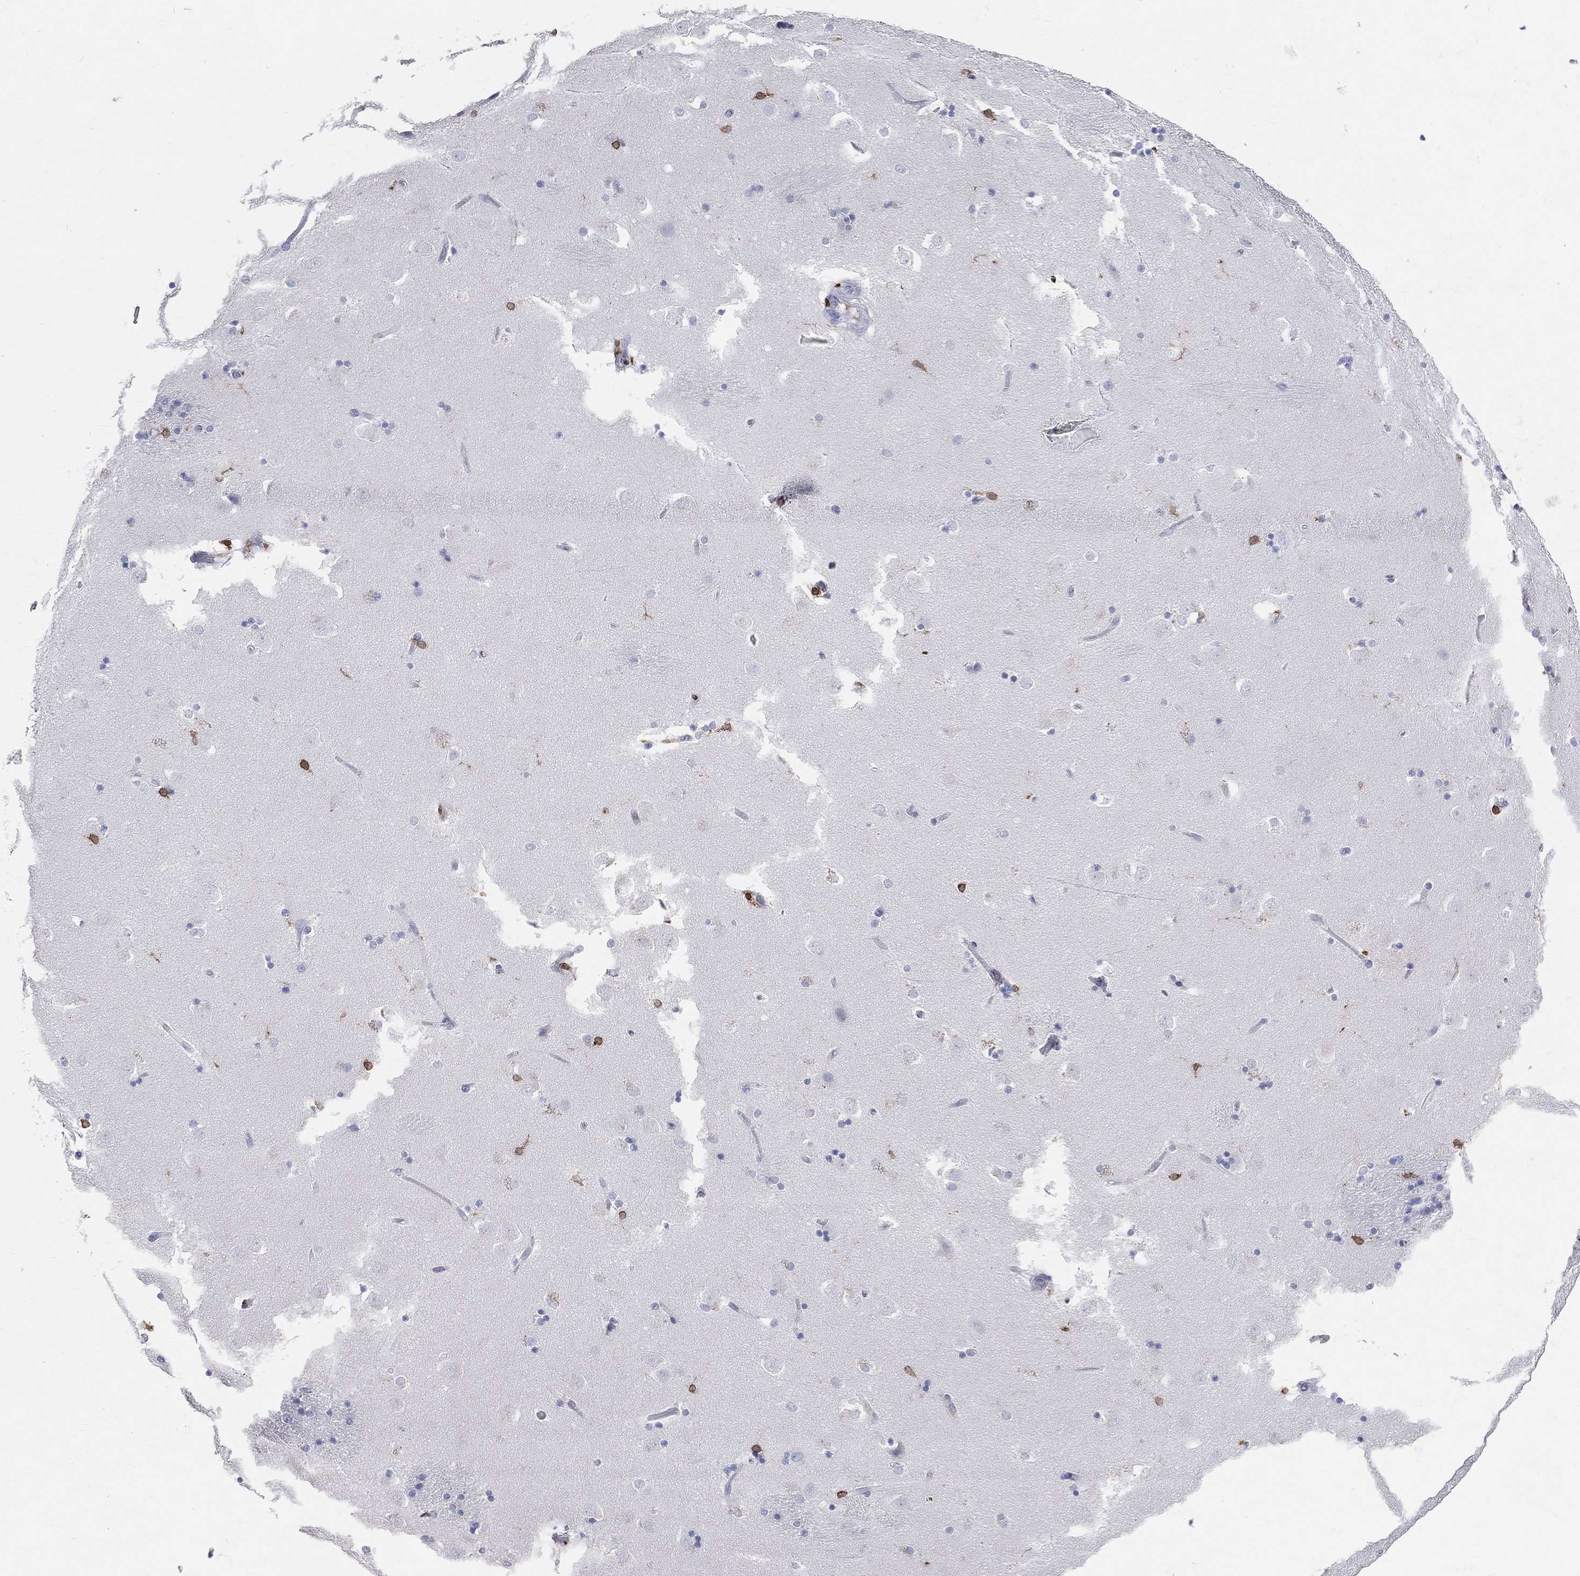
{"staining": {"intensity": "strong", "quantity": "<25%", "location": "cytoplasmic/membranous"}, "tissue": "caudate", "cell_type": "Glial cells", "image_type": "normal", "snomed": [{"axis": "morphology", "description": "Normal tissue, NOS"}, {"axis": "topography", "description": "Lateral ventricle wall"}], "caption": "The immunohistochemical stain shows strong cytoplasmic/membranous positivity in glial cells of unremarkable caudate. The protein is stained brown, and the nuclei are stained in blue (DAB IHC with brightfield microscopy, high magnification).", "gene": "CD74", "patient": {"sex": "male", "age": 51}}